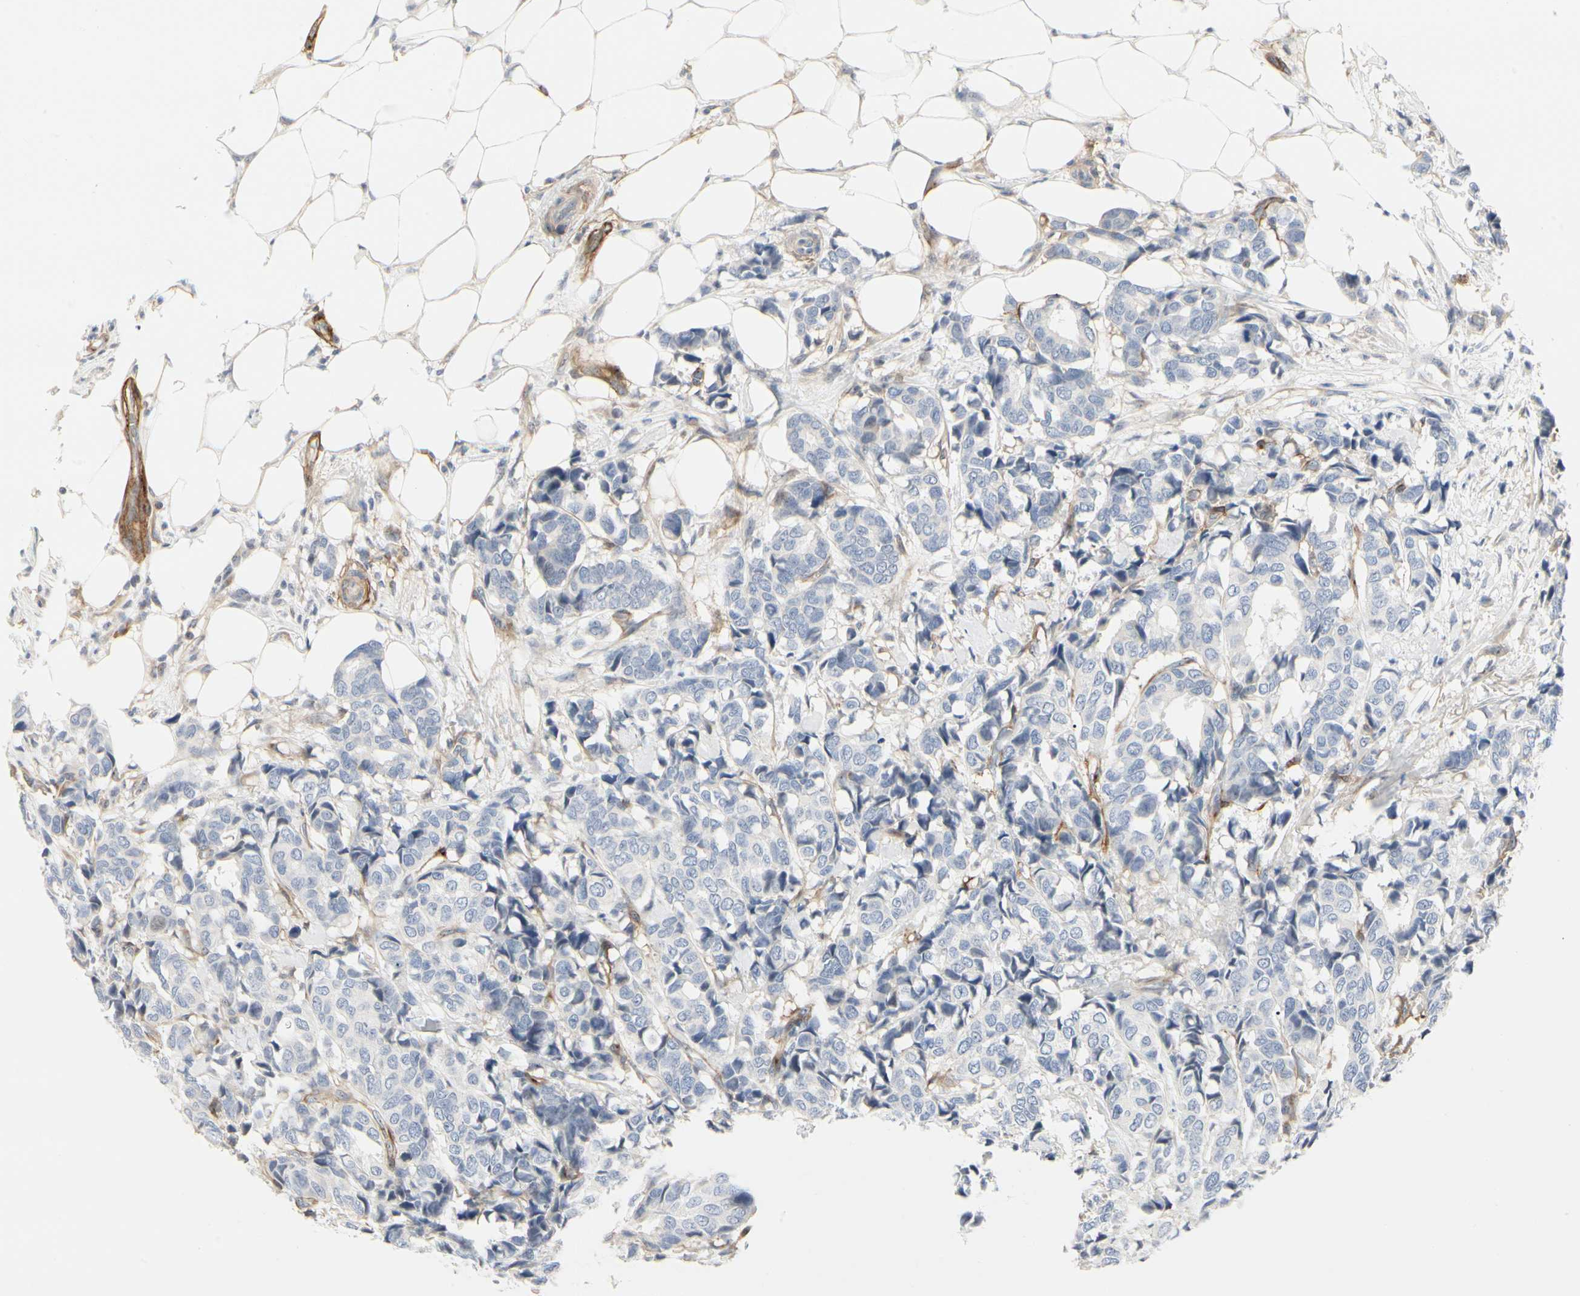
{"staining": {"intensity": "negative", "quantity": "none", "location": "none"}, "tissue": "breast cancer", "cell_type": "Tumor cells", "image_type": "cancer", "snomed": [{"axis": "morphology", "description": "Duct carcinoma"}, {"axis": "topography", "description": "Breast"}], "caption": "This photomicrograph is of infiltrating ductal carcinoma (breast) stained with immunohistochemistry (IHC) to label a protein in brown with the nuclei are counter-stained blue. There is no expression in tumor cells.", "gene": "GGT5", "patient": {"sex": "female", "age": 87}}